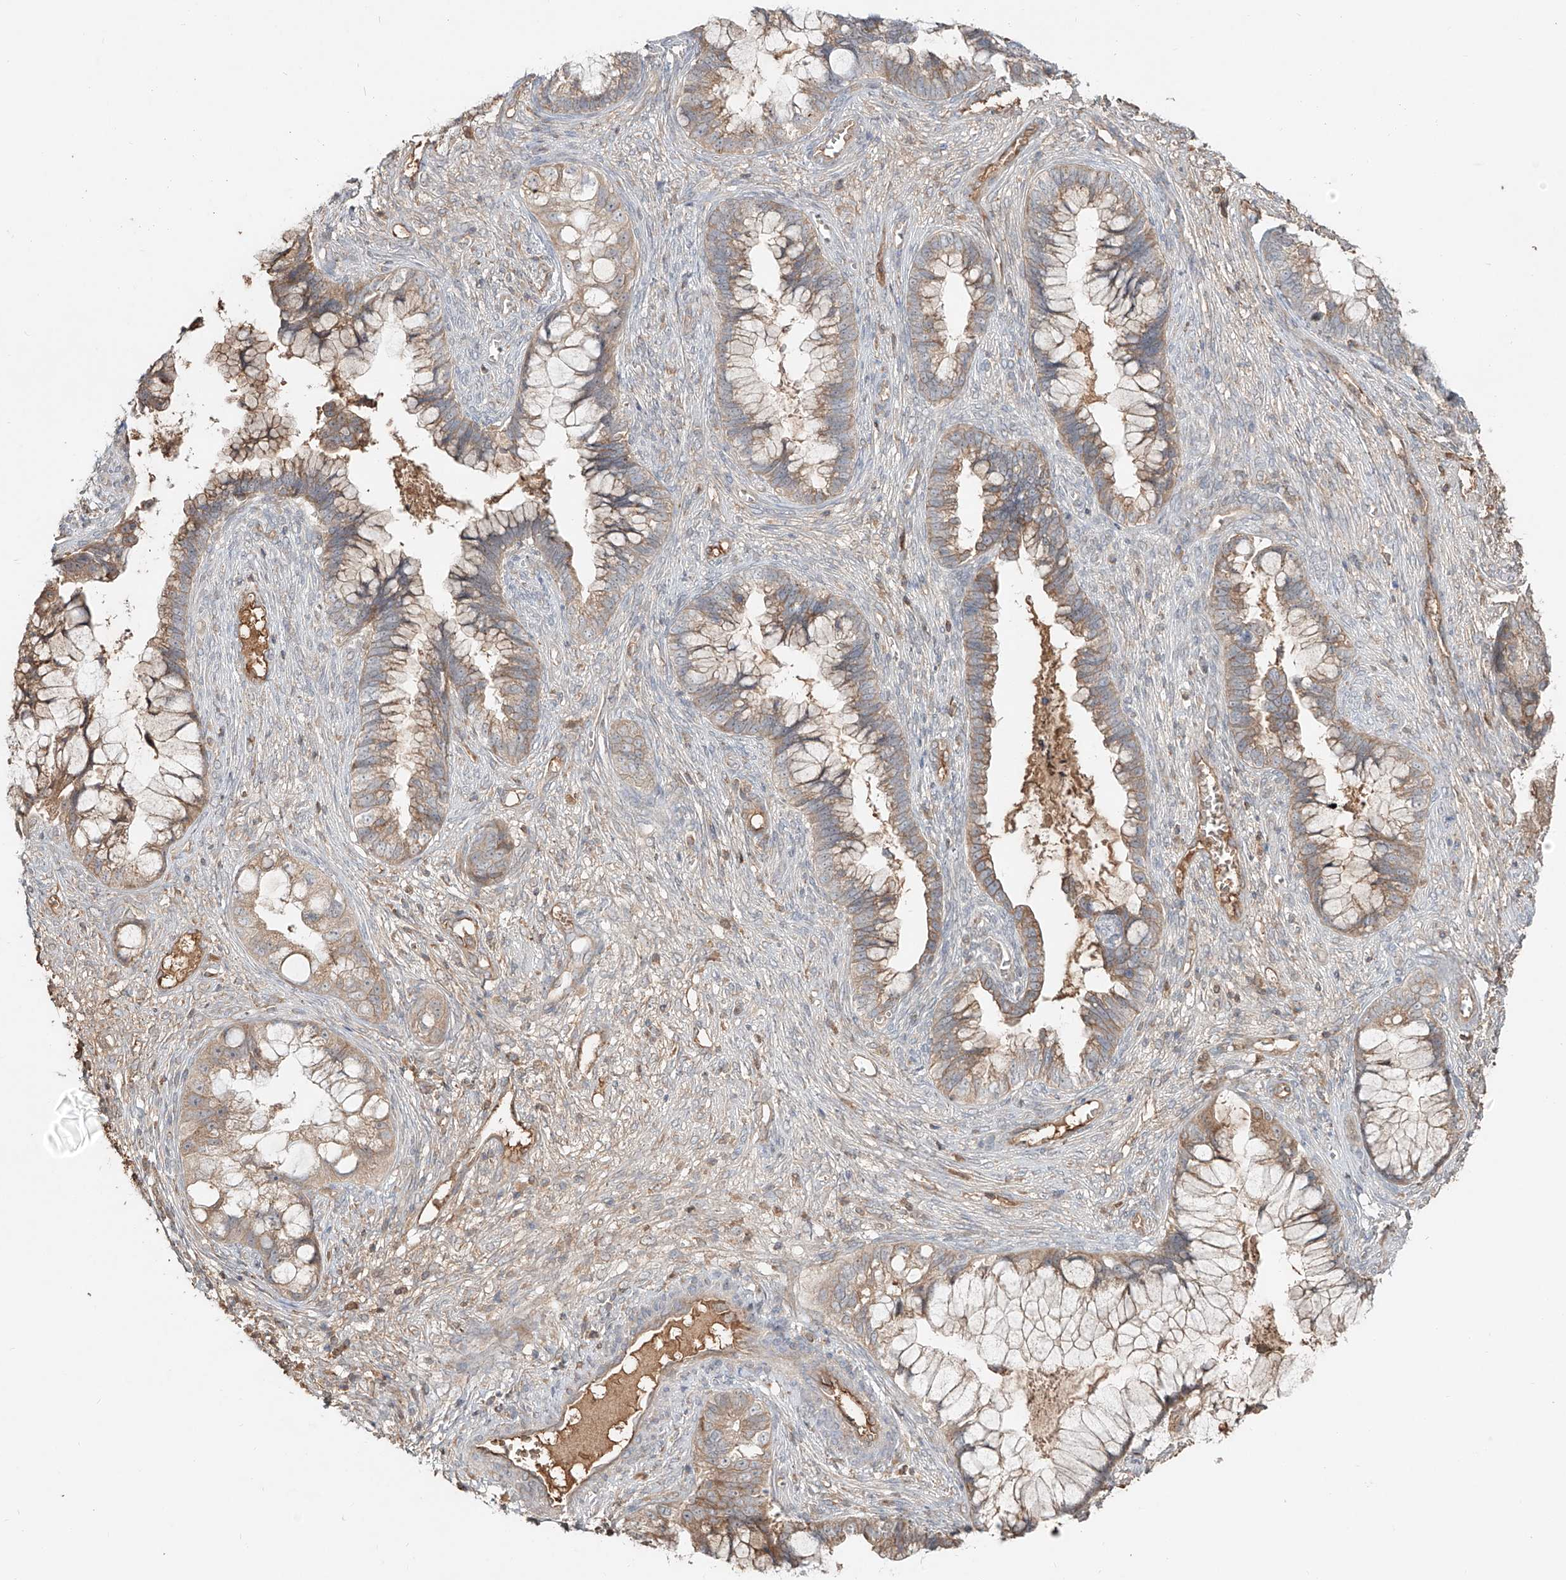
{"staining": {"intensity": "moderate", "quantity": ">75%", "location": "cytoplasmic/membranous"}, "tissue": "cervical cancer", "cell_type": "Tumor cells", "image_type": "cancer", "snomed": [{"axis": "morphology", "description": "Adenocarcinoma, NOS"}, {"axis": "topography", "description": "Cervix"}], "caption": "Brown immunohistochemical staining in adenocarcinoma (cervical) shows moderate cytoplasmic/membranous expression in about >75% of tumor cells.", "gene": "ERO1A", "patient": {"sex": "female", "age": 44}}